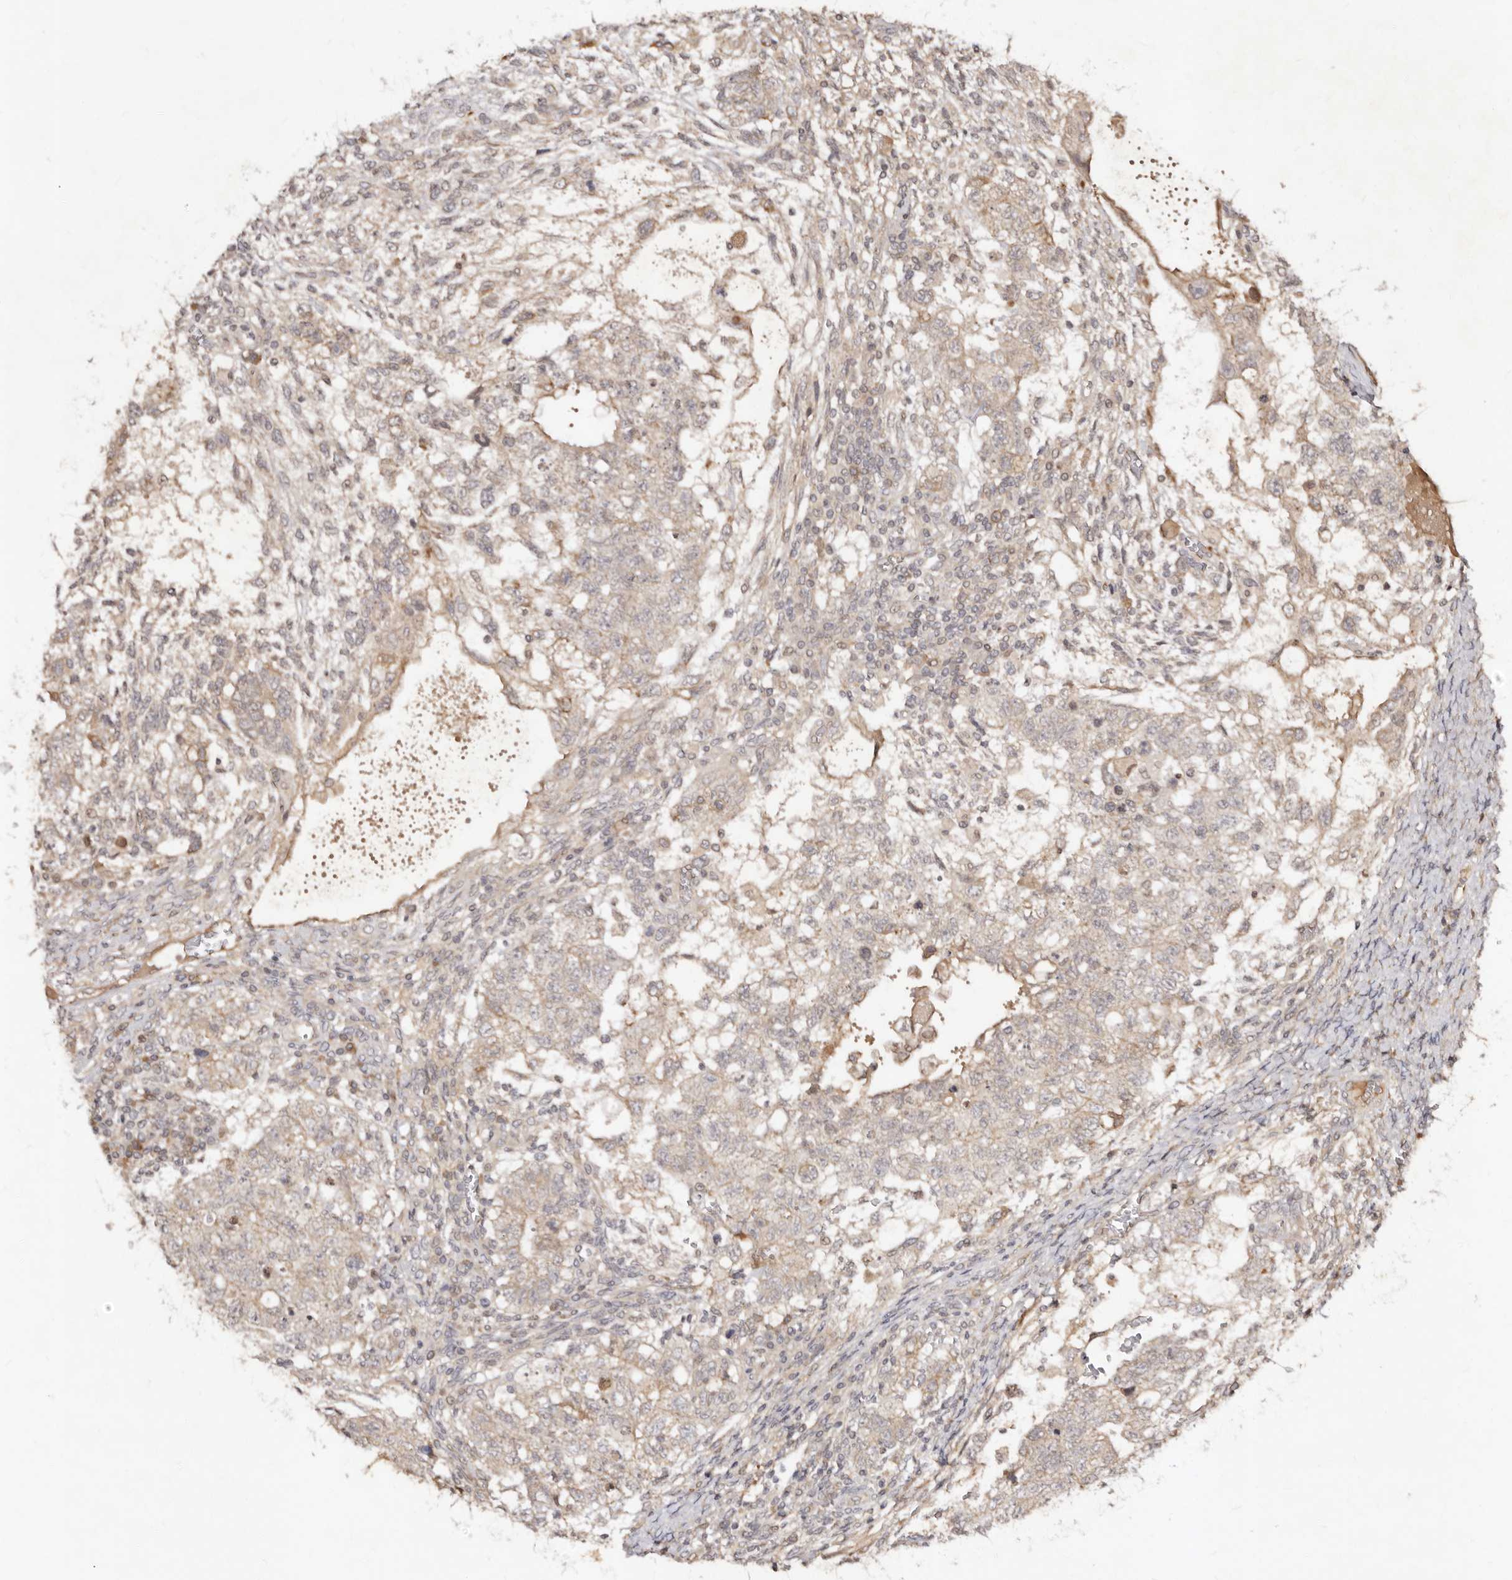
{"staining": {"intensity": "weak", "quantity": "25%-75%", "location": "cytoplasmic/membranous"}, "tissue": "testis cancer", "cell_type": "Tumor cells", "image_type": "cancer", "snomed": [{"axis": "morphology", "description": "Carcinoma, Embryonal, NOS"}, {"axis": "topography", "description": "Testis"}], "caption": "A high-resolution image shows IHC staining of testis embryonal carcinoma, which demonstrates weak cytoplasmic/membranous expression in about 25%-75% of tumor cells.", "gene": "LCORL", "patient": {"sex": "male", "age": 37}}